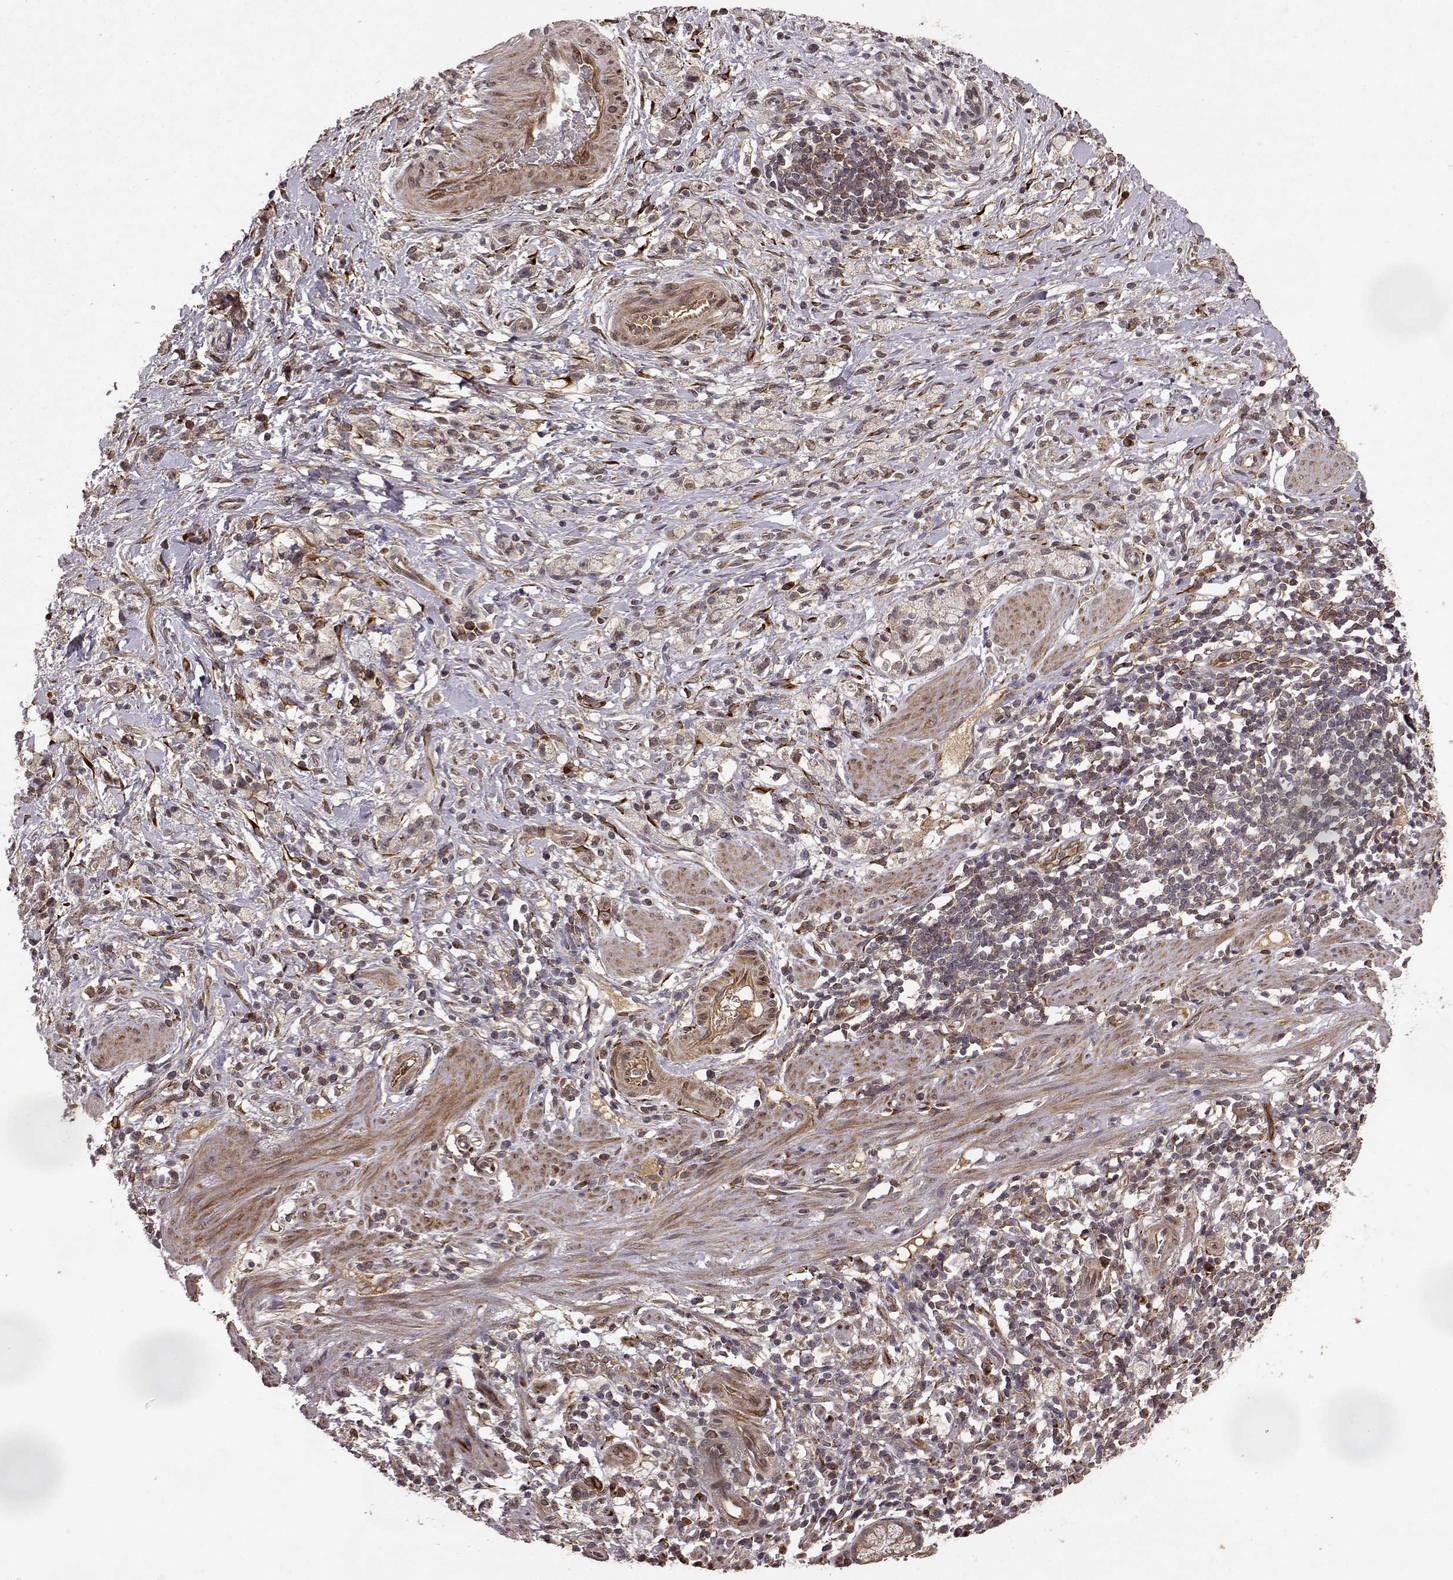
{"staining": {"intensity": "weak", "quantity": ">75%", "location": "cytoplasmic/membranous"}, "tissue": "stomach cancer", "cell_type": "Tumor cells", "image_type": "cancer", "snomed": [{"axis": "morphology", "description": "Adenocarcinoma, NOS"}, {"axis": "topography", "description": "Stomach"}], "caption": "The immunohistochemical stain labels weak cytoplasmic/membranous staining in tumor cells of stomach cancer tissue. (brown staining indicates protein expression, while blue staining denotes nuclei).", "gene": "FSTL1", "patient": {"sex": "male", "age": 58}}